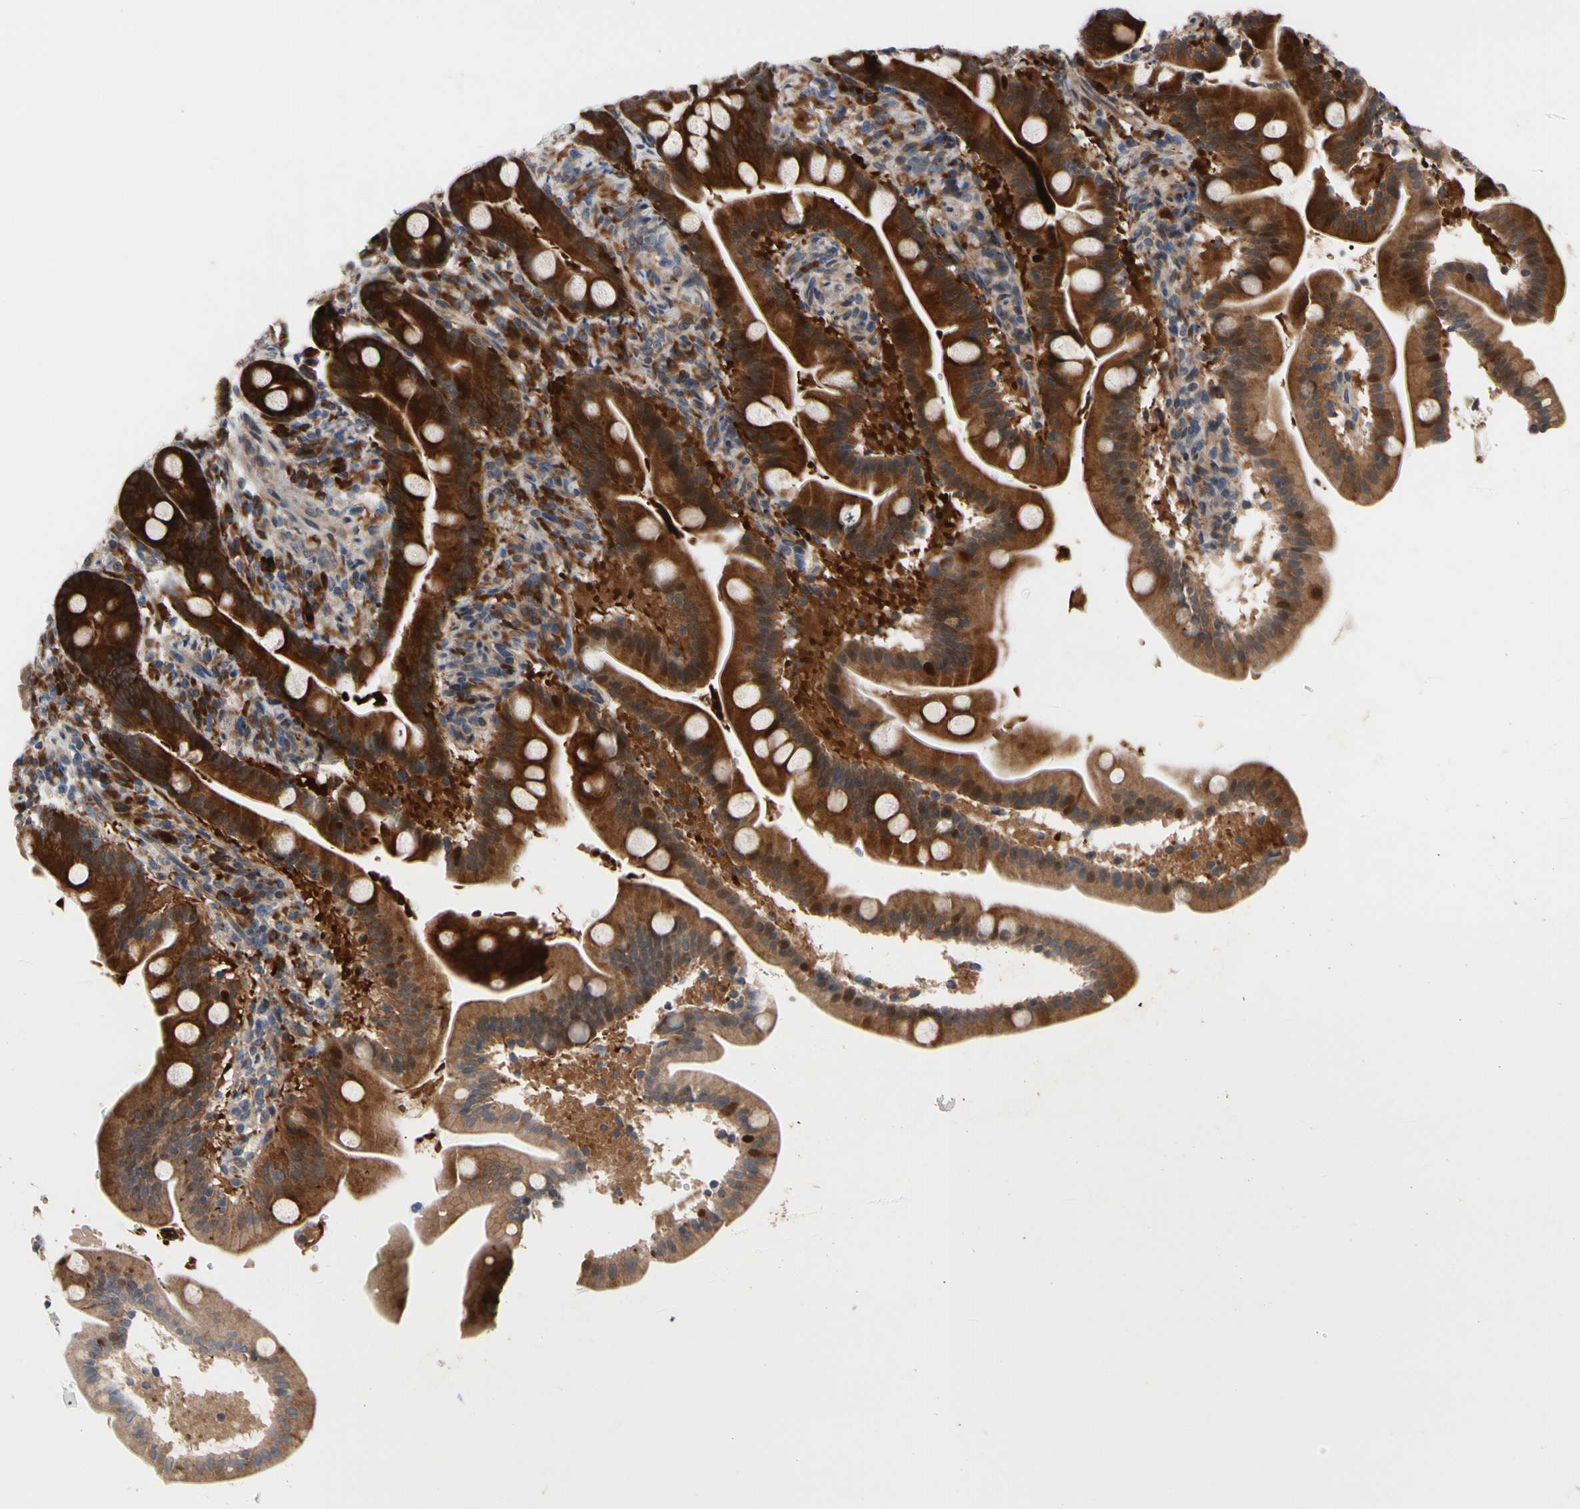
{"staining": {"intensity": "strong", "quantity": ">75%", "location": "cytoplasmic/membranous"}, "tissue": "duodenum", "cell_type": "Glandular cells", "image_type": "normal", "snomed": [{"axis": "morphology", "description": "Normal tissue, NOS"}, {"axis": "topography", "description": "Duodenum"}], "caption": "Protein analysis of normal duodenum reveals strong cytoplasmic/membranous staining in approximately >75% of glandular cells. (DAB IHC with brightfield microscopy, high magnification).", "gene": "HMGCR", "patient": {"sex": "male", "age": 54}}